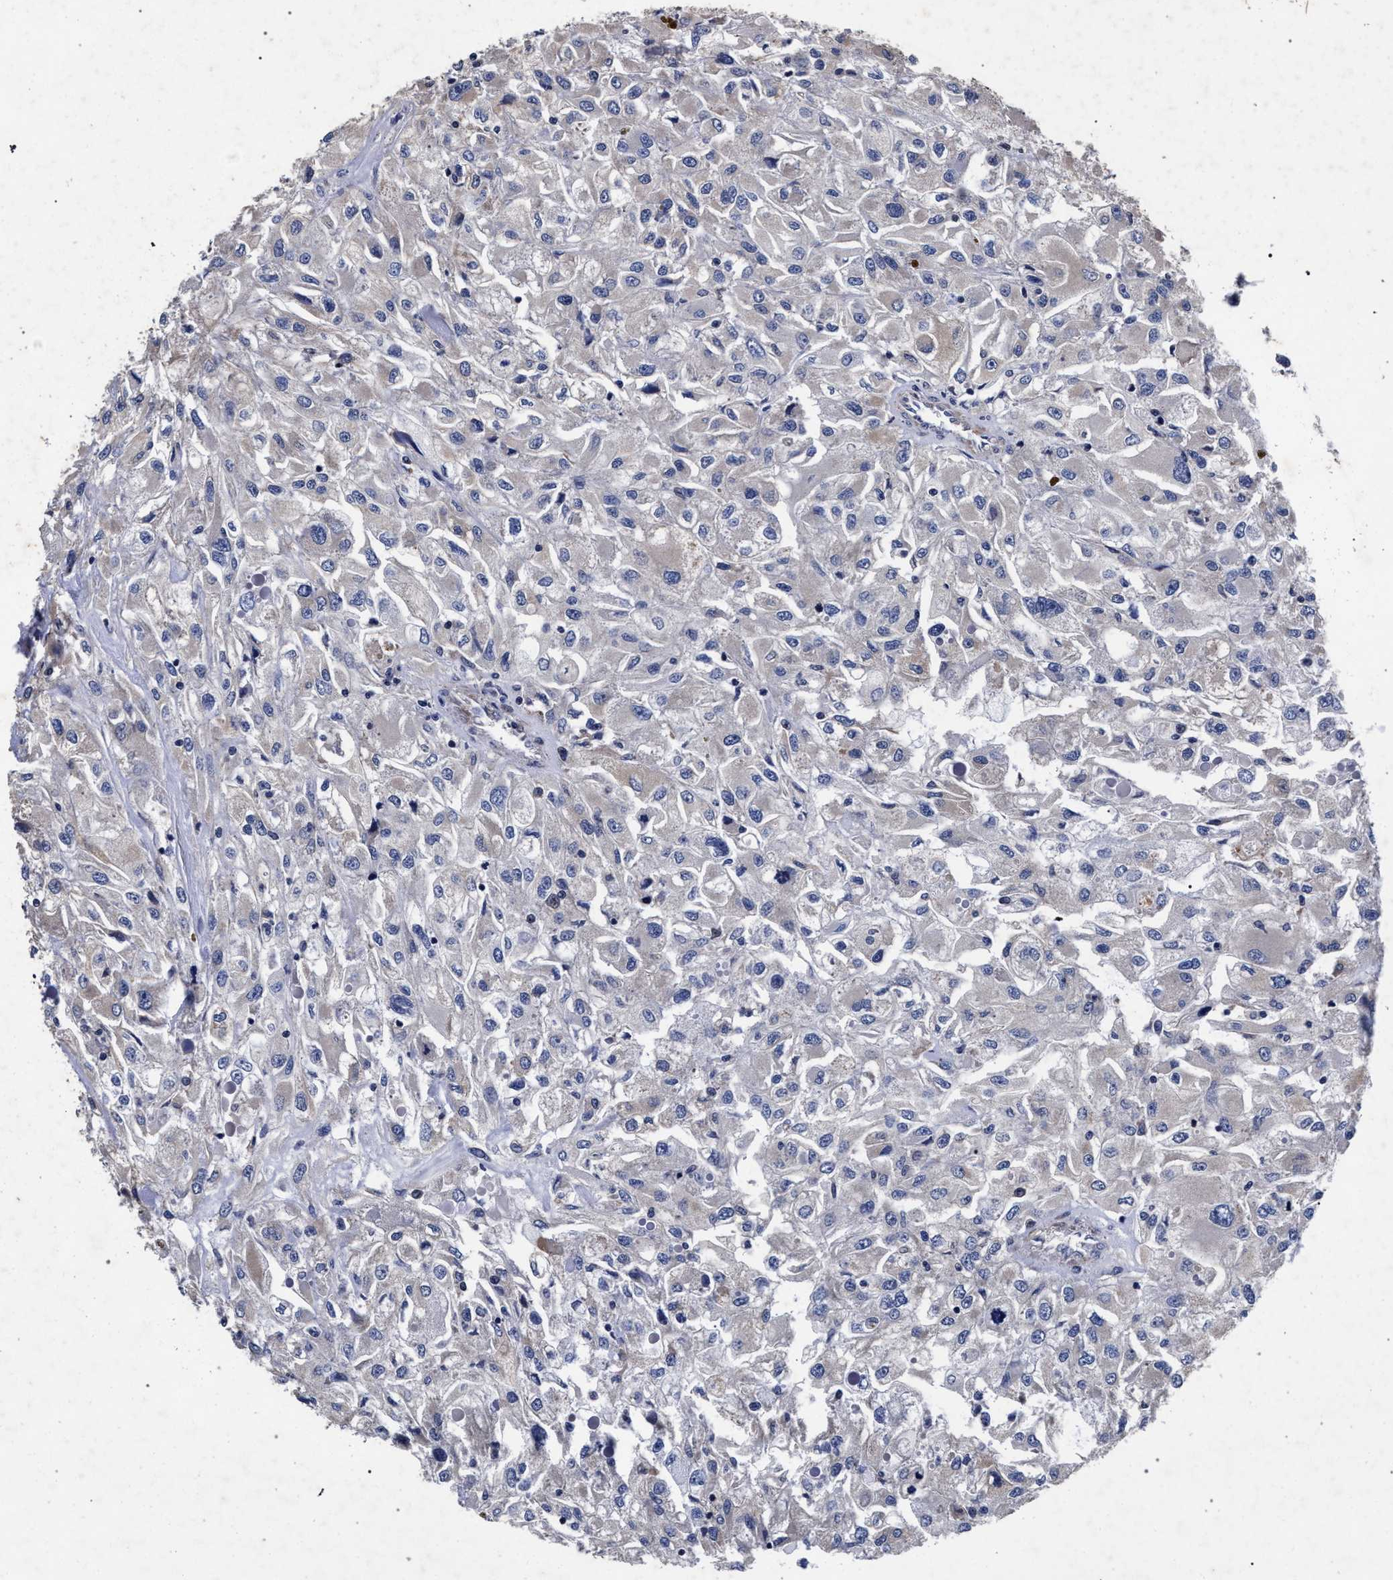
{"staining": {"intensity": "negative", "quantity": "none", "location": "none"}, "tissue": "renal cancer", "cell_type": "Tumor cells", "image_type": "cancer", "snomed": [{"axis": "morphology", "description": "Adenocarcinoma, NOS"}, {"axis": "topography", "description": "Kidney"}], "caption": "High magnification brightfield microscopy of adenocarcinoma (renal) stained with DAB (3,3'-diaminobenzidine) (brown) and counterstained with hematoxylin (blue): tumor cells show no significant expression.", "gene": "CFAP95", "patient": {"sex": "female", "age": 52}}